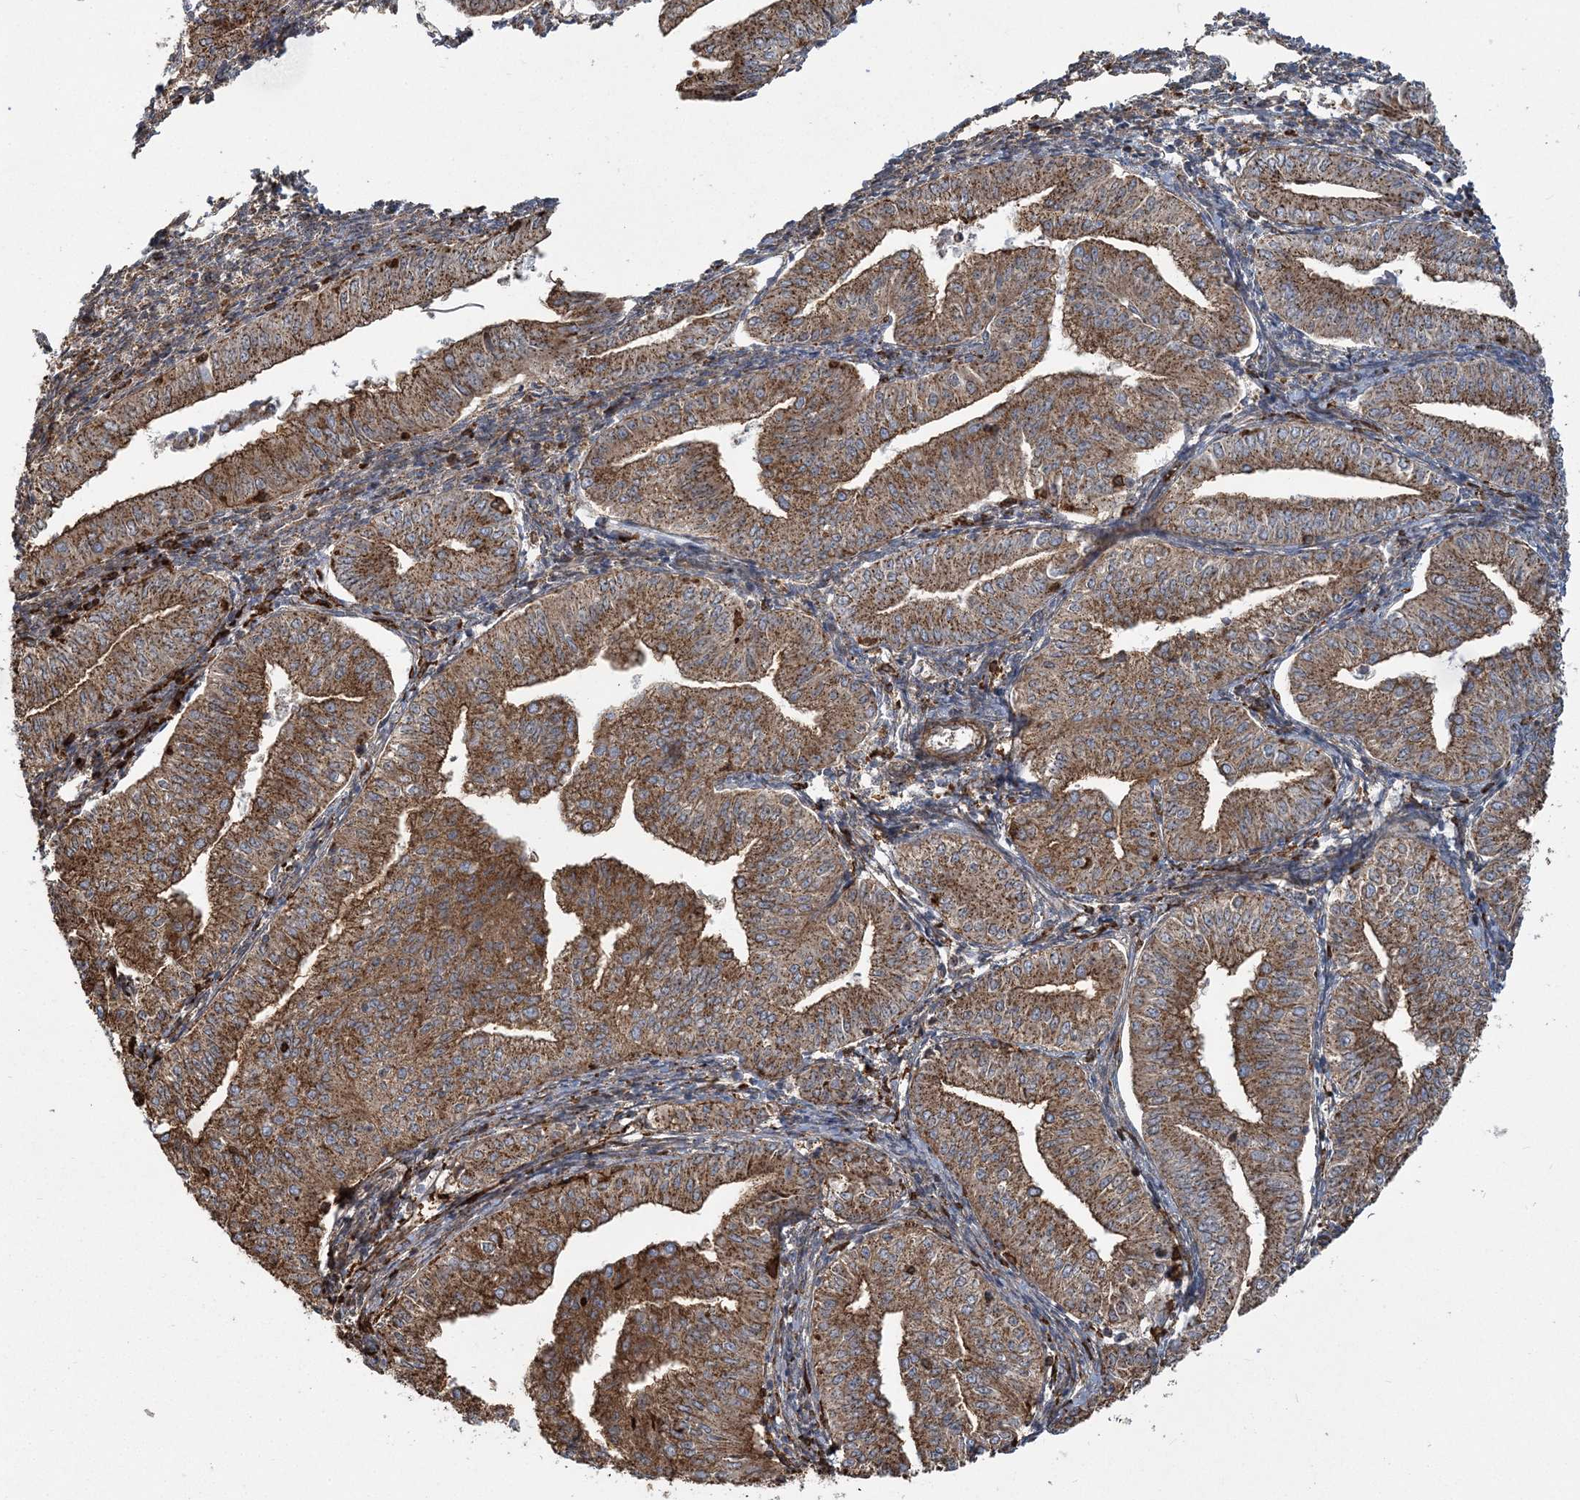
{"staining": {"intensity": "moderate", "quantity": ">75%", "location": "cytoplasmic/membranous"}, "tissue": "endometrial cancer", "cell_type": "Tumor cells", "image_type": "cancer", "snomed": [{"axis": "morphology", "description": "Normal tissue, NOS"}, {"axis": "morphology", "description": "Adenocarcinoma, NOS"}, {"axis": "topography", "description": "Endometrium"}], "caption": "DAB immunohistochemical staining of adenocarcinoma (endometrial) shows moderate cytoplasmic/membranous protein expression in about >75% of tumor cells.", "gene": "TRAF3IP2", "patient": {"sex": "female", "age": 53}}